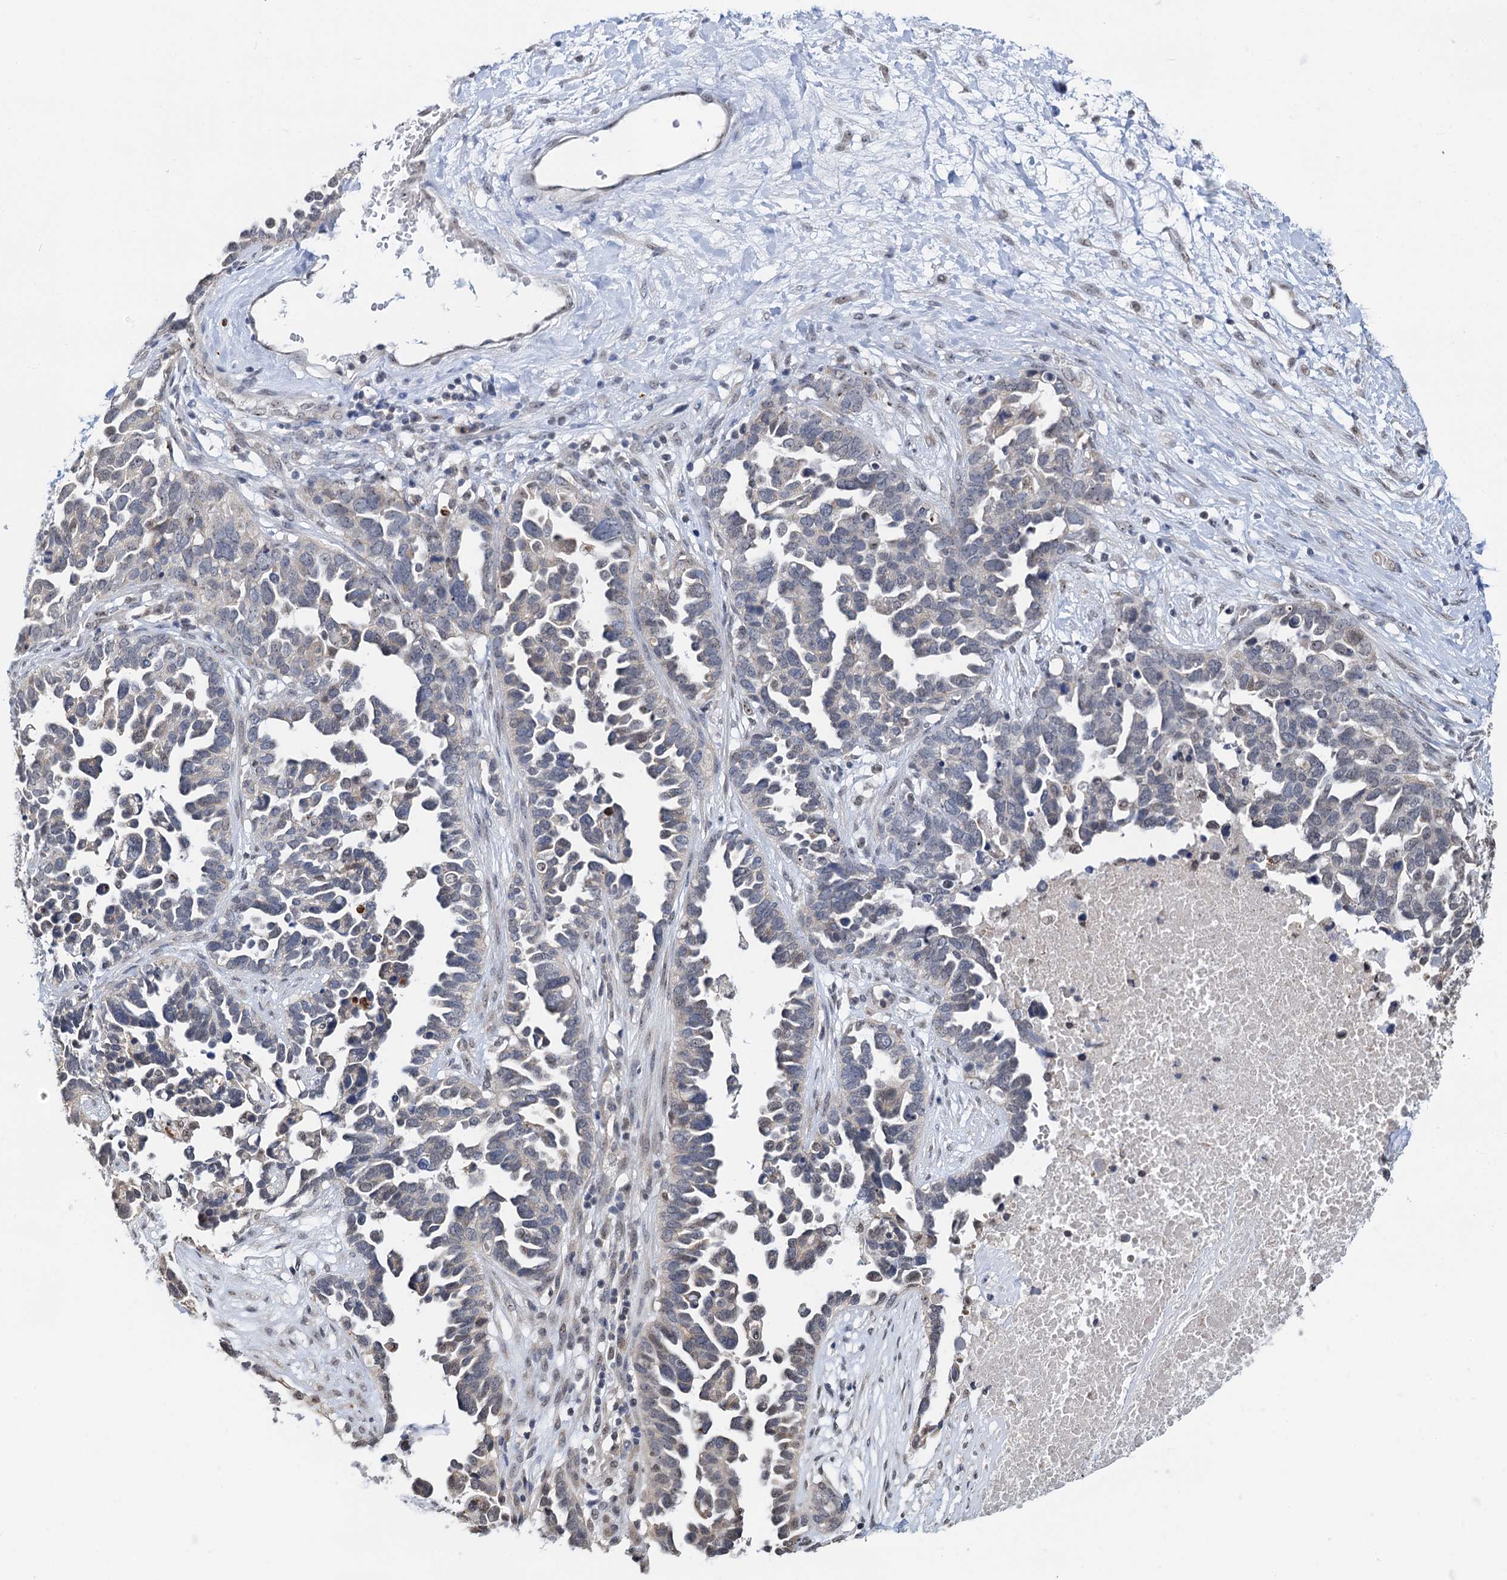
{"staining": {"intensity": "negative", "quantity": "none", "location": "none"}, "tissue": "ovarian cancer", "cell_type": "Tumor cells", "image_type": "cancer", "snomed": [{"axis": "morphology", "description": "Cystadenocarcinoma, serous, NOS"}, {"axis": "topography", "description": "Ovary"}], "caption": "This is an immunohistochemistry histopathology image of serous cystadenocarcinoma (ovarian). There is no expression in tumor cells.", "gene": "NAT10", "patient": {"sex": "female", "age": 54}}